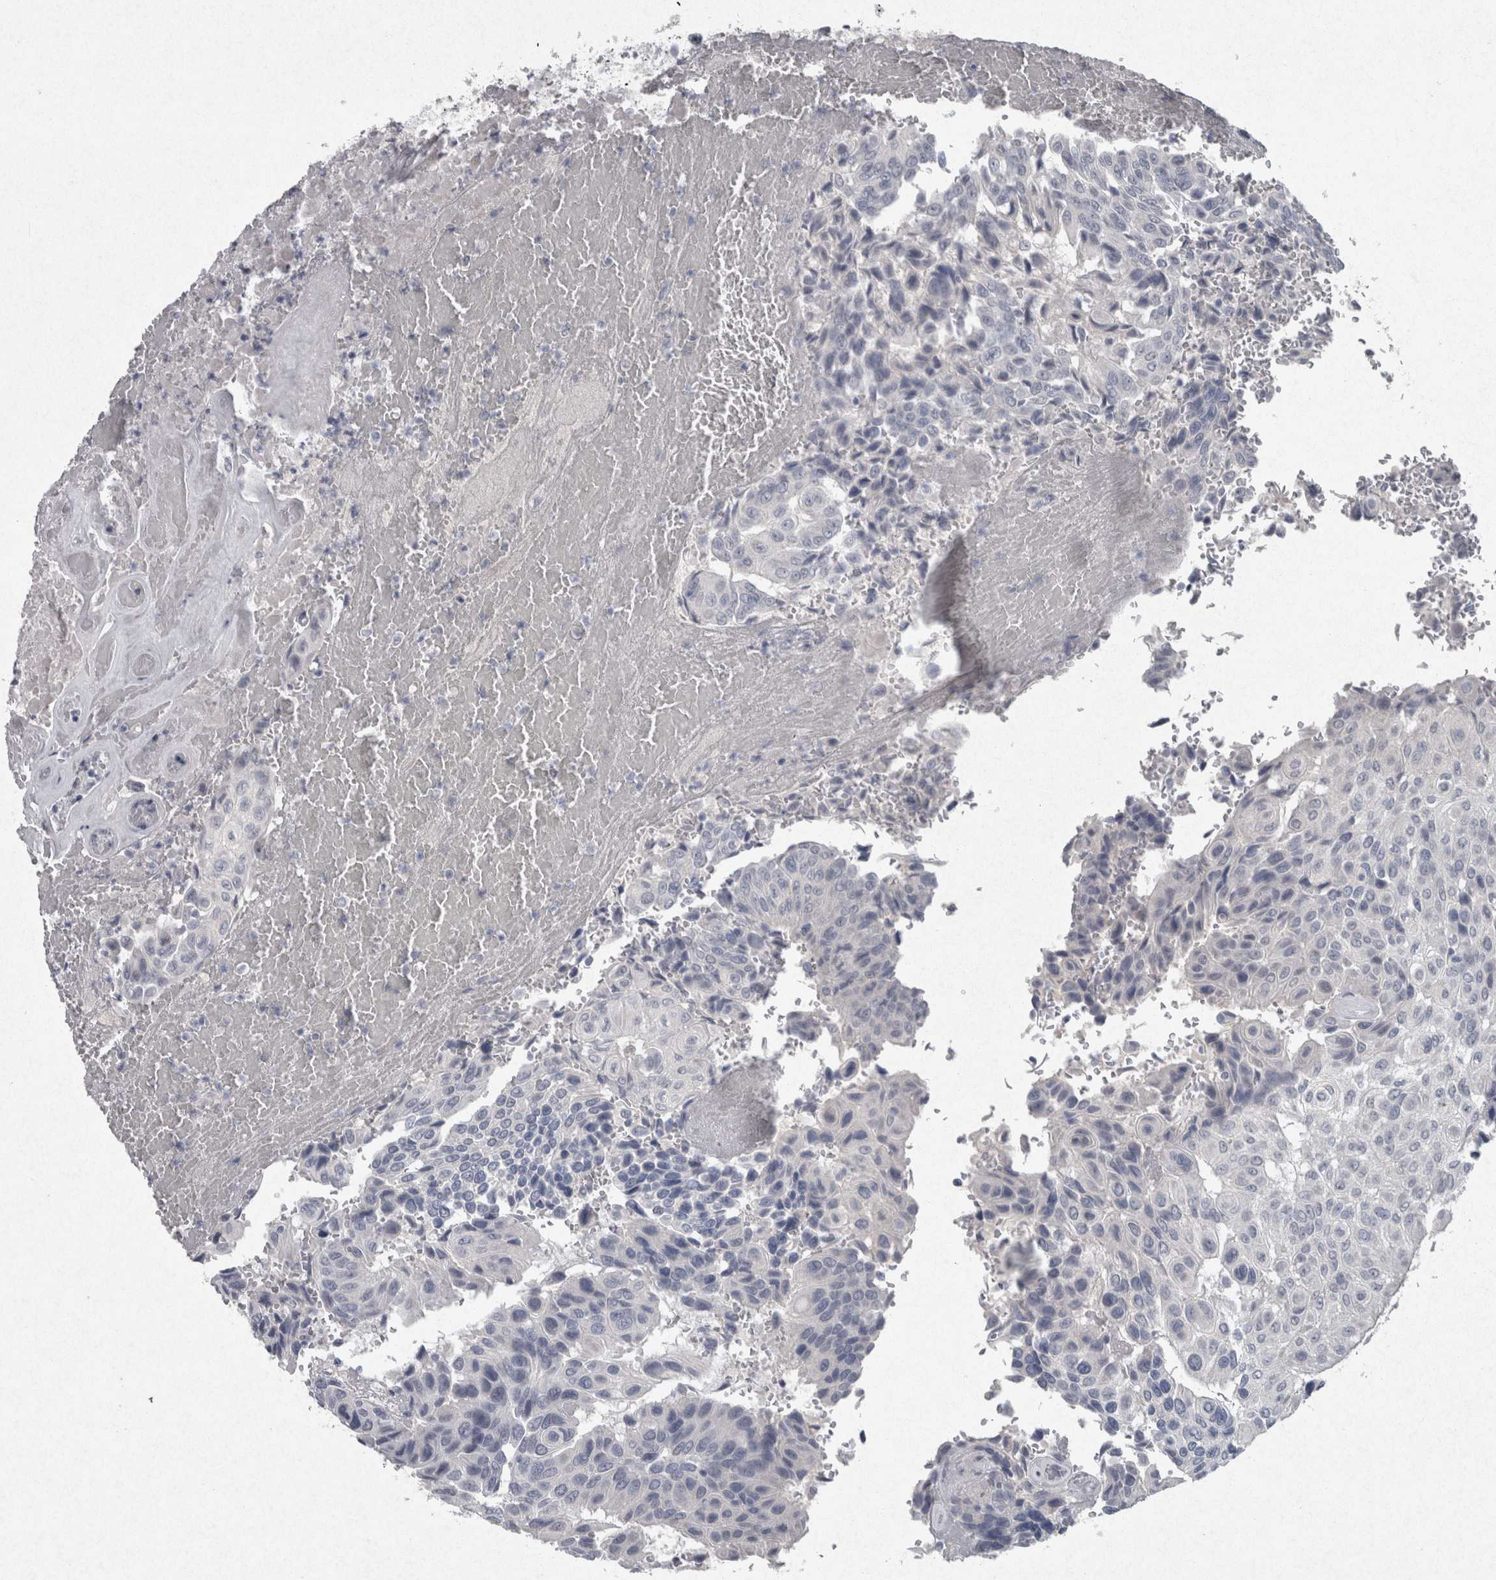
{"staining": {"intensity": "negative", "quantity": "none", "location": "none"}, "tissue": "urothelial cancer", "cell_type": "Tumor cells", "image_type": "cancer", "snomed": [{"axis": "morphology", "description": "Urothelial carcinoma, High grade"}, {"axis": "topography", "description": "Urinary bladder"}], "caption": "There is no significant staining in tumor cells of urothelial cancer.", "gene": "PDX1", "patient": {"sex": "male", "age": 66}}